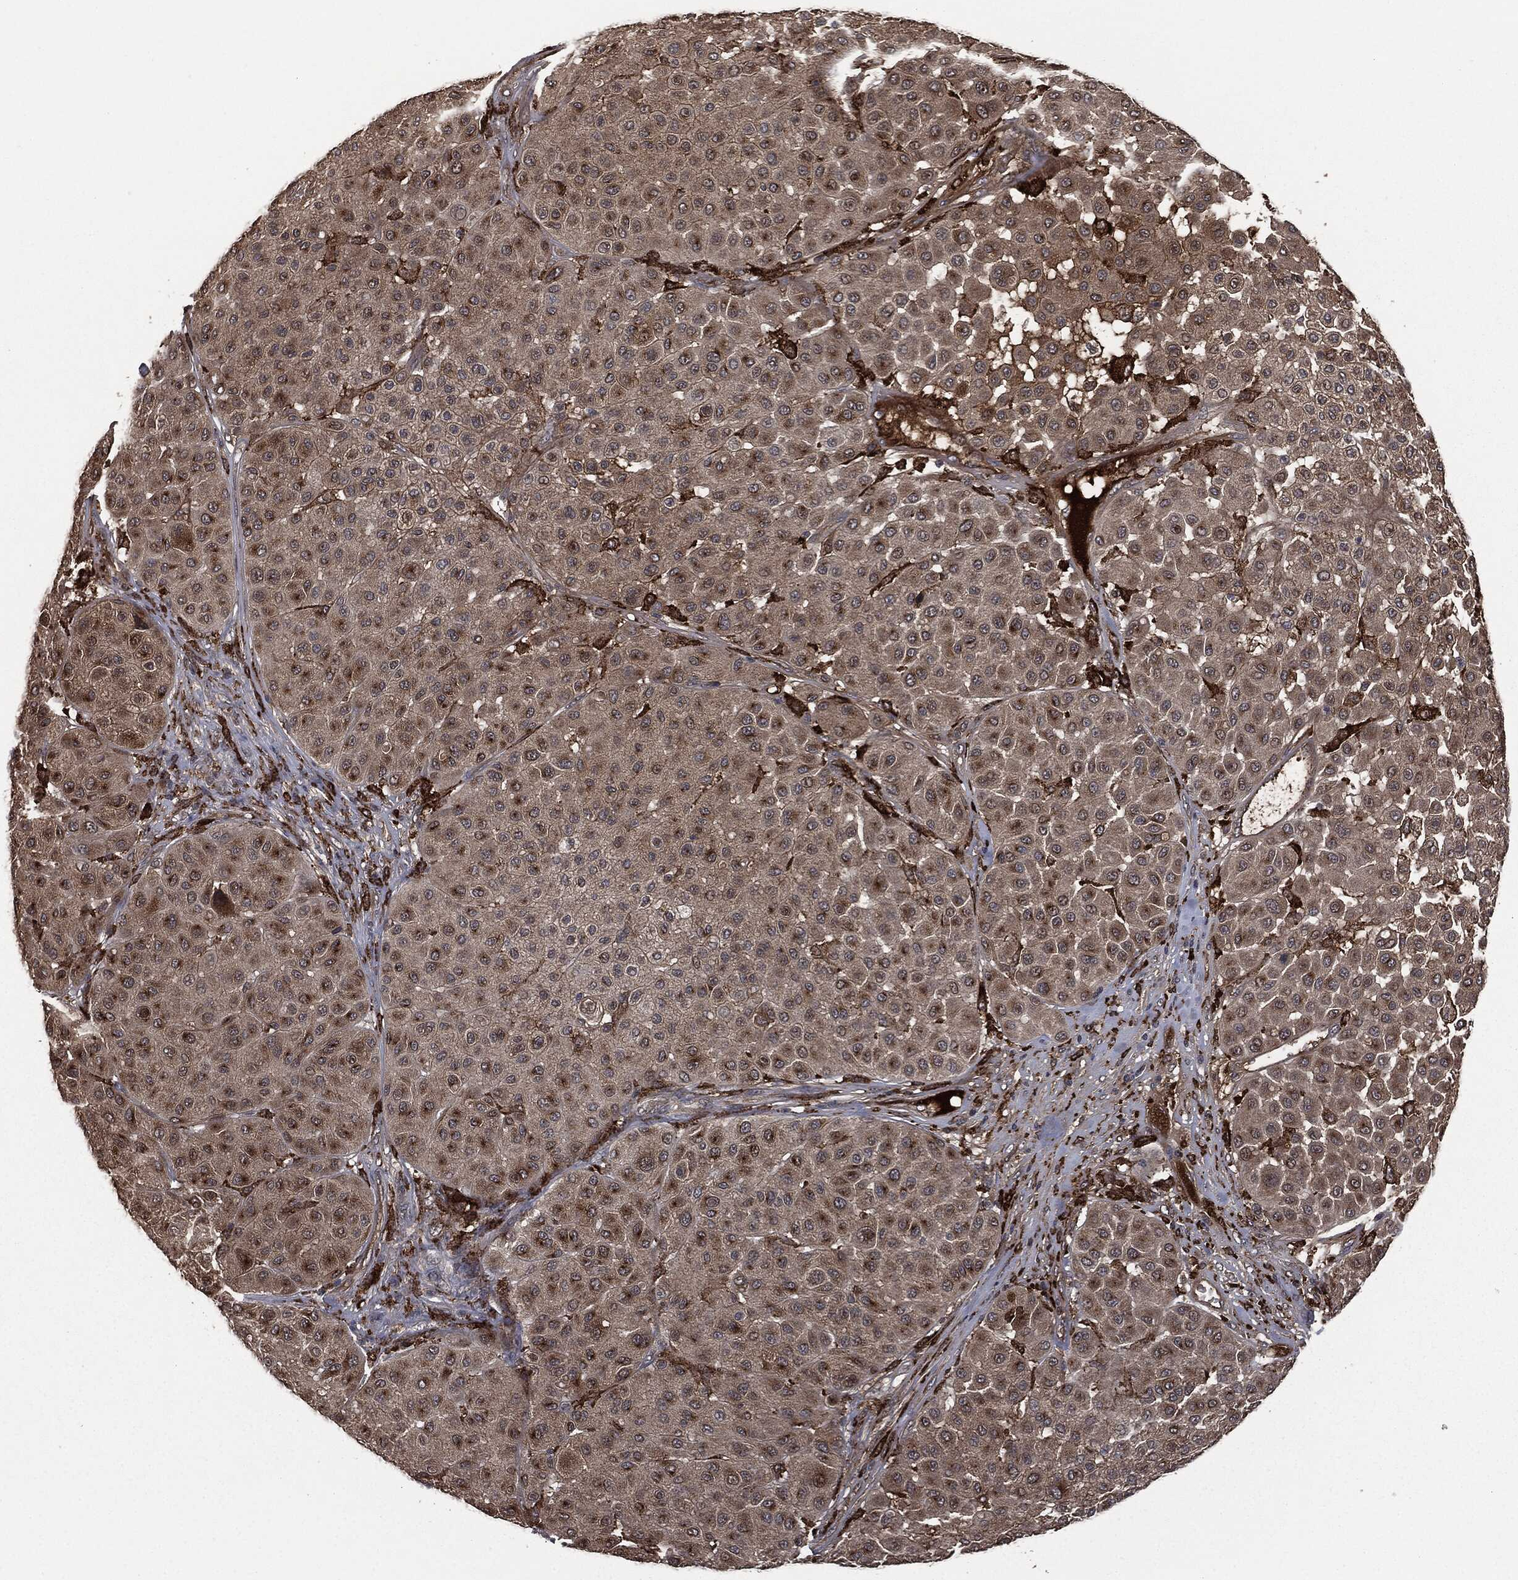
{"staining": {"intensity": "moderate", "quantity": "25%-75%", "location": "cytoplasmic/membranous"}, "tissue": "melanoma", "cell_type": "Tumor cells", "image_type": "cancer", "snomed": [{"axis": "morphology", "description": "Malignant melanoma, Metastatic site"}, {"axis": "topography", "description": "Smooth muscle"}], "caption": "A brown stain shows moderate cytoplasmic/membranous expression of a protein in melanoma tumor cells.", "gene": "CRABP2", "patient": {"sex": "male", "age": 41}}